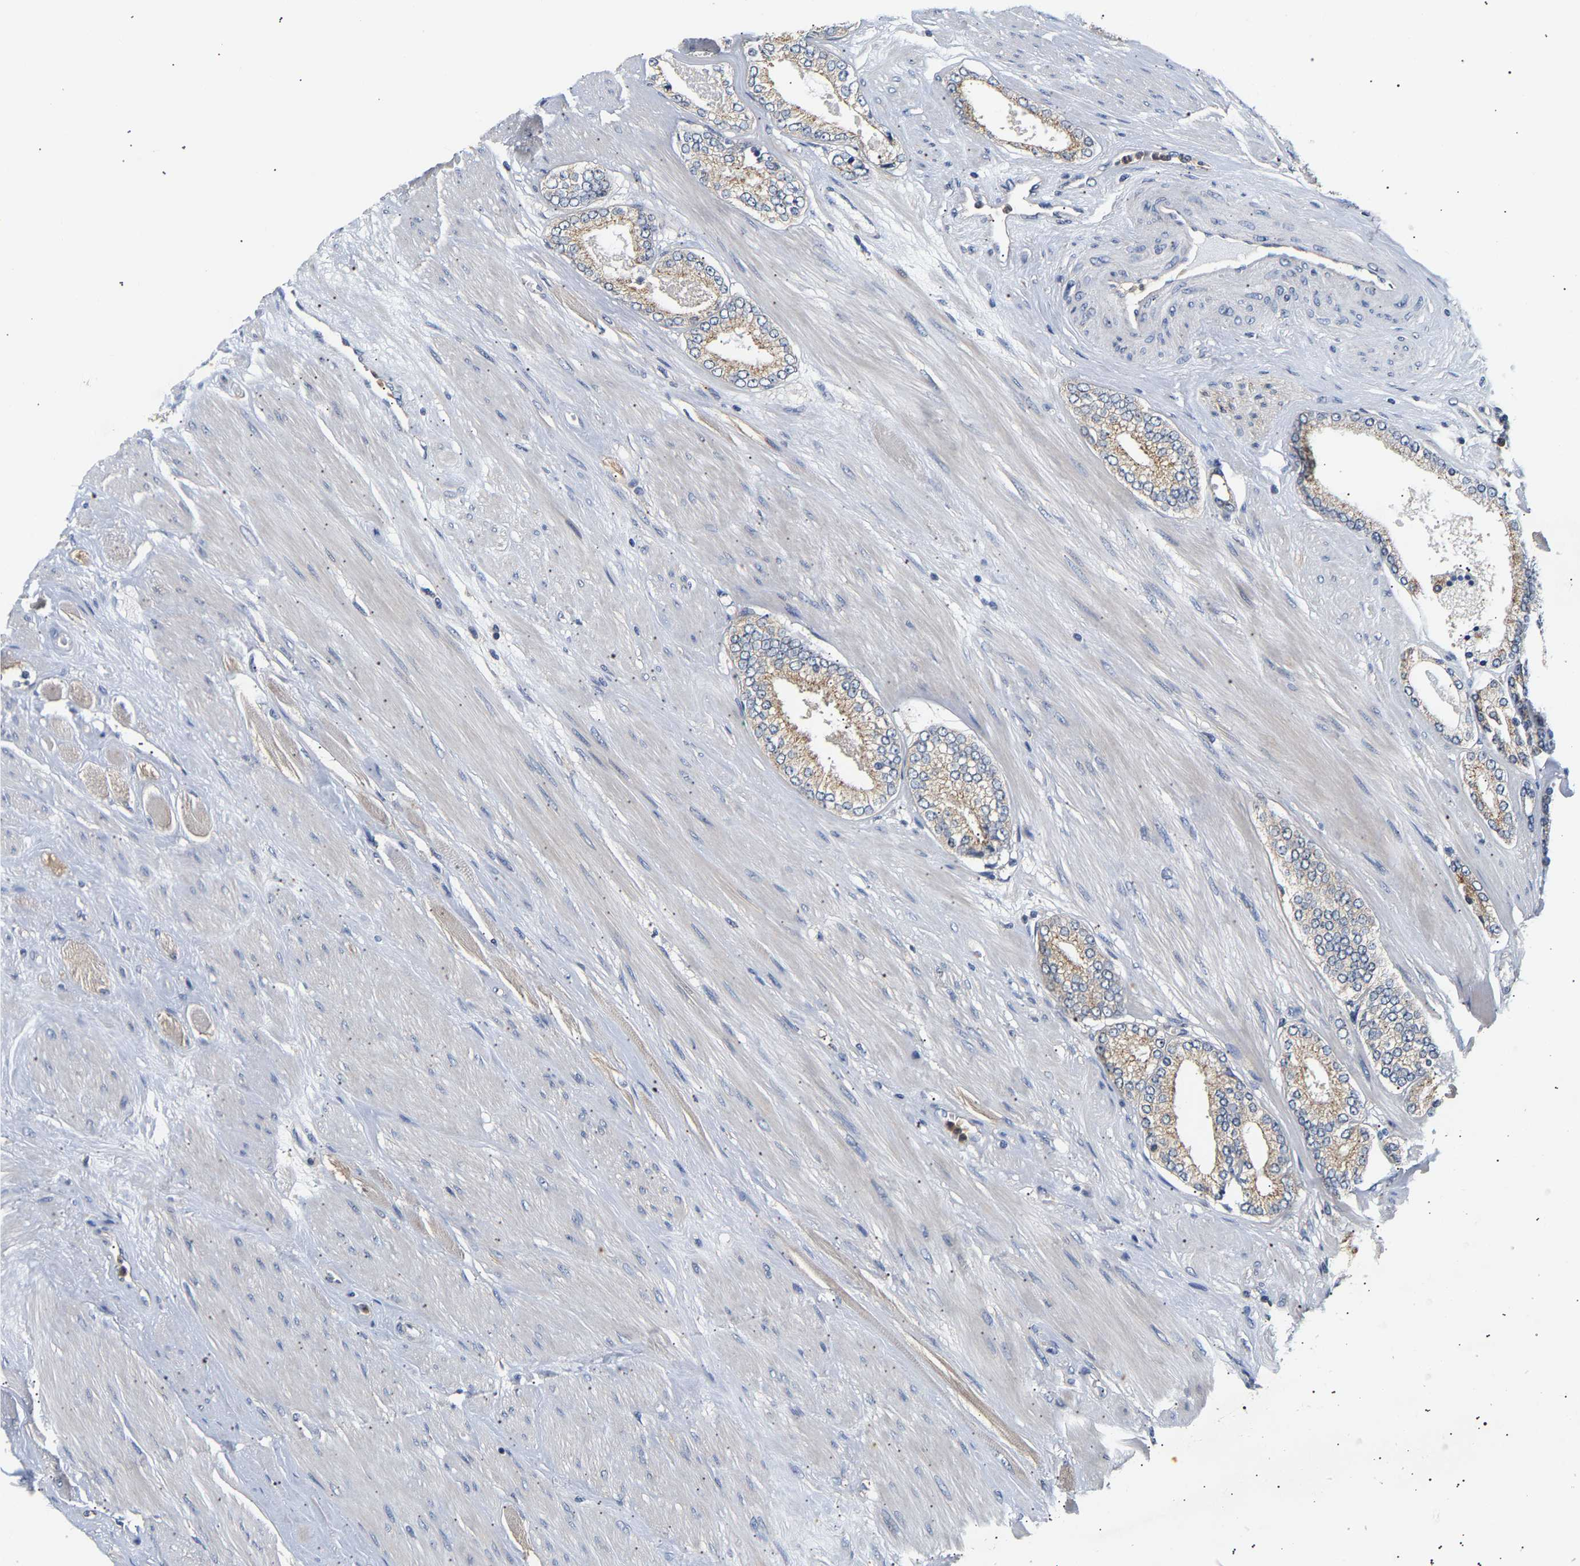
{"staining": {"intensity": "weak", "quantity": ">75%", "location": "cytoplasmic/membranous"}, "tissue": "prostate cancer", "cell_type": "Tumor cells", "image_type": "cancer", "snomed": [{"axis": "morphology", "description": "Adenocarcinoma, High grade"}, {"axis": "topography", "description": "Prostate"}], "caption": "Immunohistochemical staining of human prostate cancer exhibits low levels of weak cytoplasmic/membranous protein expression in about >75% of tumor cells.", "gene": "PPID", "patient": {"sex": "male", "age": 61}}